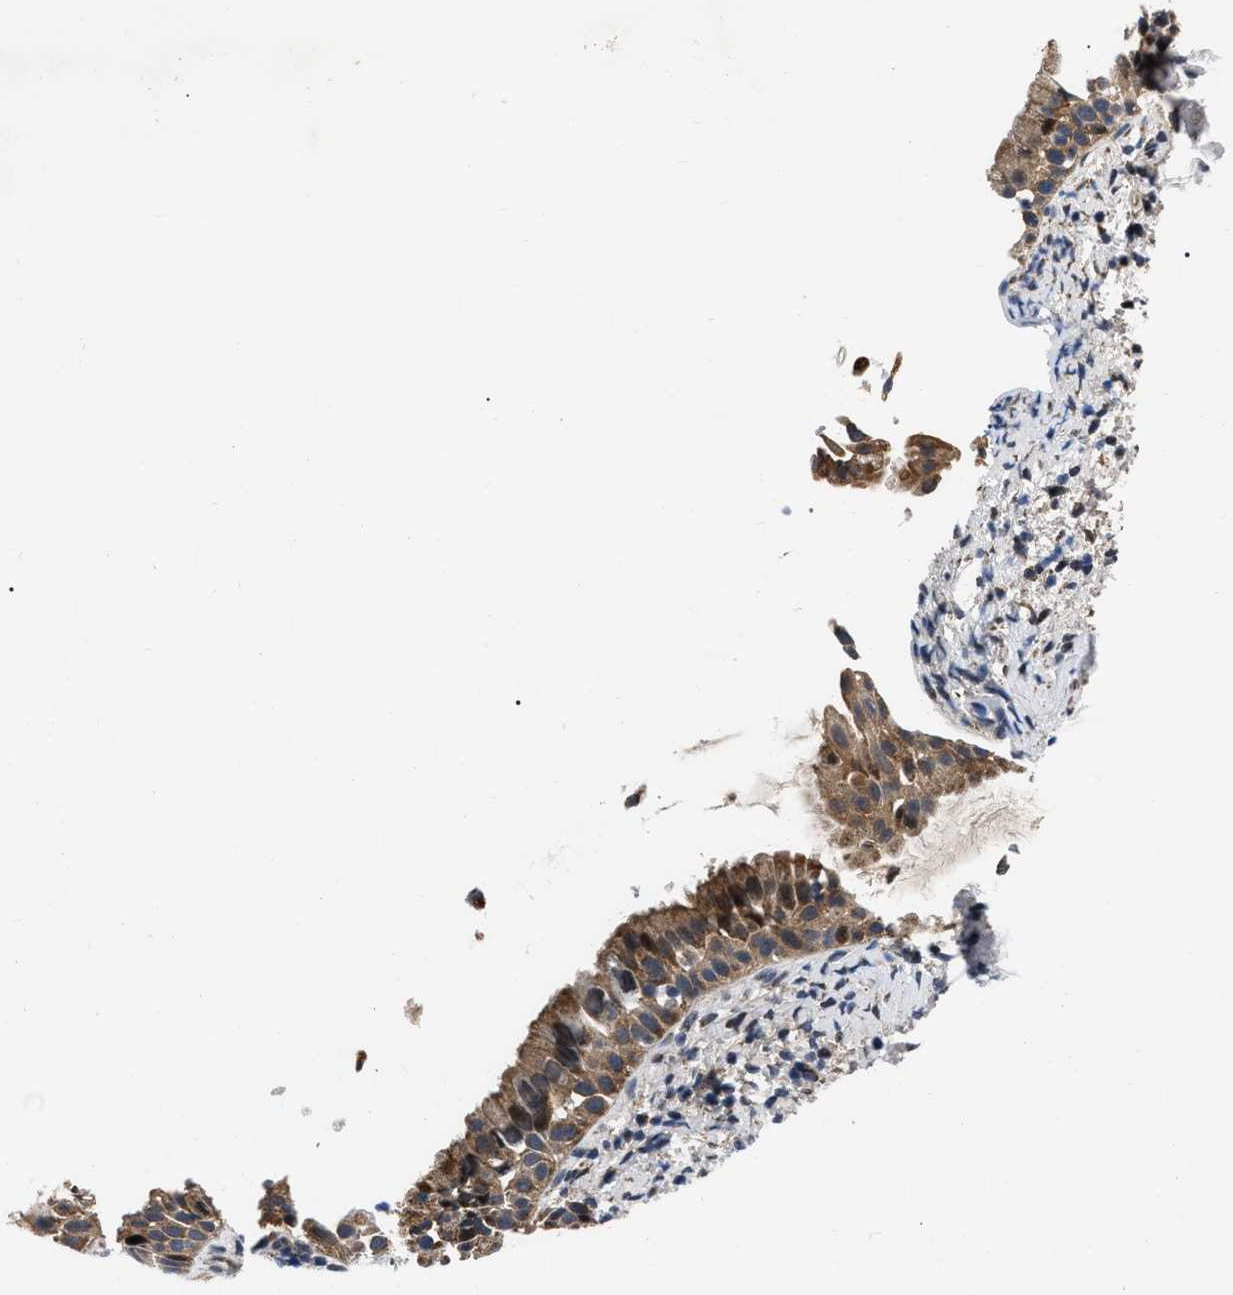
{"staining": {"intensity": "strong", "quantity": ">75%", "location": "cytoplasmic/membranous,nuclear"}, "tissue": "nasopharynx", "cell_type": "Respiratory epithelial cells", "image_type": "normal", "snomed": [{"axis": "morphology", "description": "Normal tissue, NOS"}, {"axis": "topography", "description": "Nasopharynx"}], "caption": "Respiratory epithelial cells show high levels of strong cytoplasmic/membranous,nuclear staining in about >75% of cells in benign nasopharynx. The staining is performed using DAB (3,3'-diaminobenzidine) brown chromogen to label protein expression. The nuclei are counter-stained blue using hematoxylin.", "gene": "PPWD1", "patient": {"sex": "male", "age": 22}}